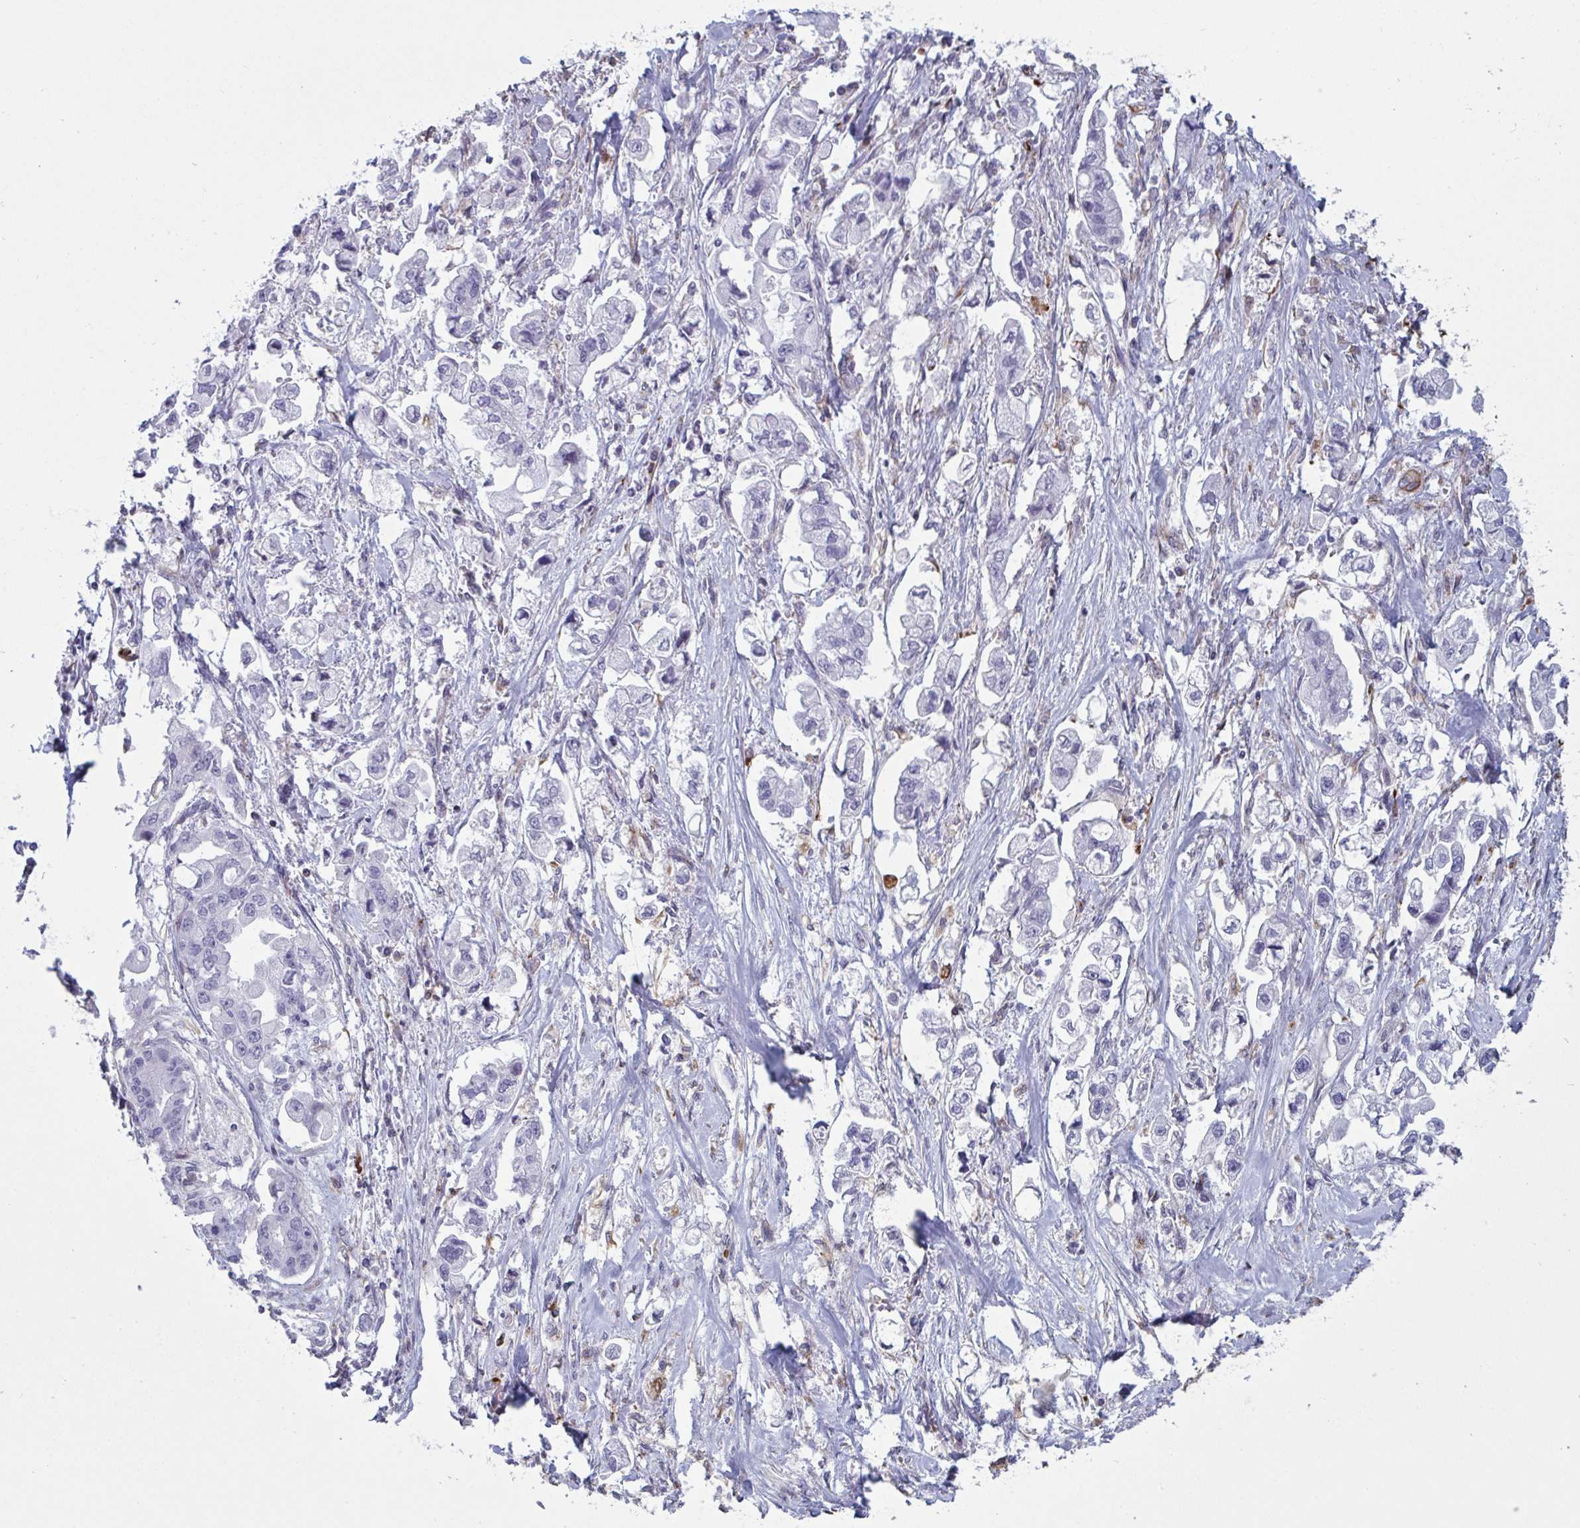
{"staining": {"intensity": "negative", "quantity": "none", "location": "none"}, "tissue": "stomach cancer", "cell_type": "Tumor cells", "image_type": "cancer", "snomed": [{"axis": "morphology", "description": "Adenocarcinoma, NOS"}, {"axis": "topography", "description": "Stomach"}], "caption": "Immunohistochemistry (IHC) of adenocarcinoma (stomach) reveals no expression in tumor cells. (Stains: DAB IHC with hematoxylin counter stain, Microscopy: brightfield microscopy at high magnification).", "gene": "OR1L3", "patient": {"sex": "male", "age": 62}}